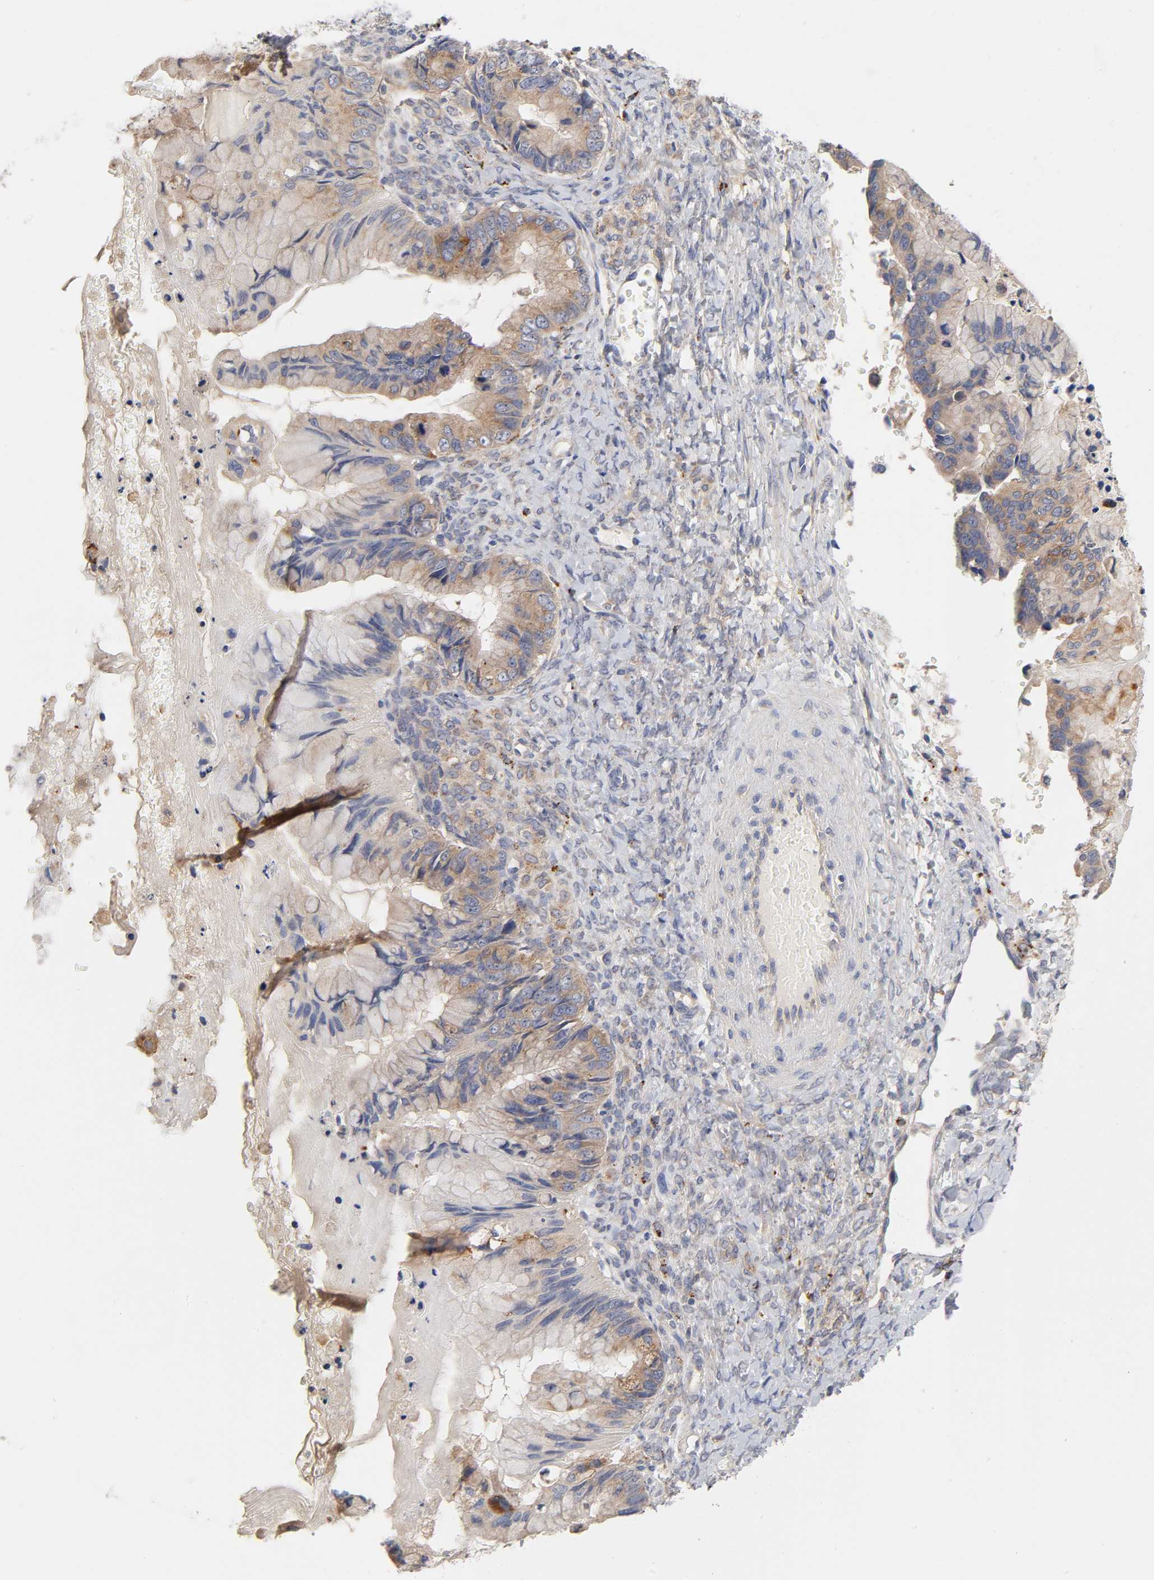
{"staining": {"intensity": "weak", "quantity": ">75%", "location": "cytoplasmic/membranous"}, "tissue": "ovarian cancer", "cell_type": "Tumor cells", "image_type": "cancer", "snomed": [{"axis": "morphology", "description": "Cystadenocarcinoma, mucinous, NOS"}, {"axis": "topography", "description": "Ovary"}], "caption": "Weak cytoplasmic/membranous protein staining is appreciated in approximately >75% of tumor cells in ovarian cancer (mucinous cystadenocarcinoma).", "gene": "C17orf75", "patient": {"sex": "female", "age": 36}}